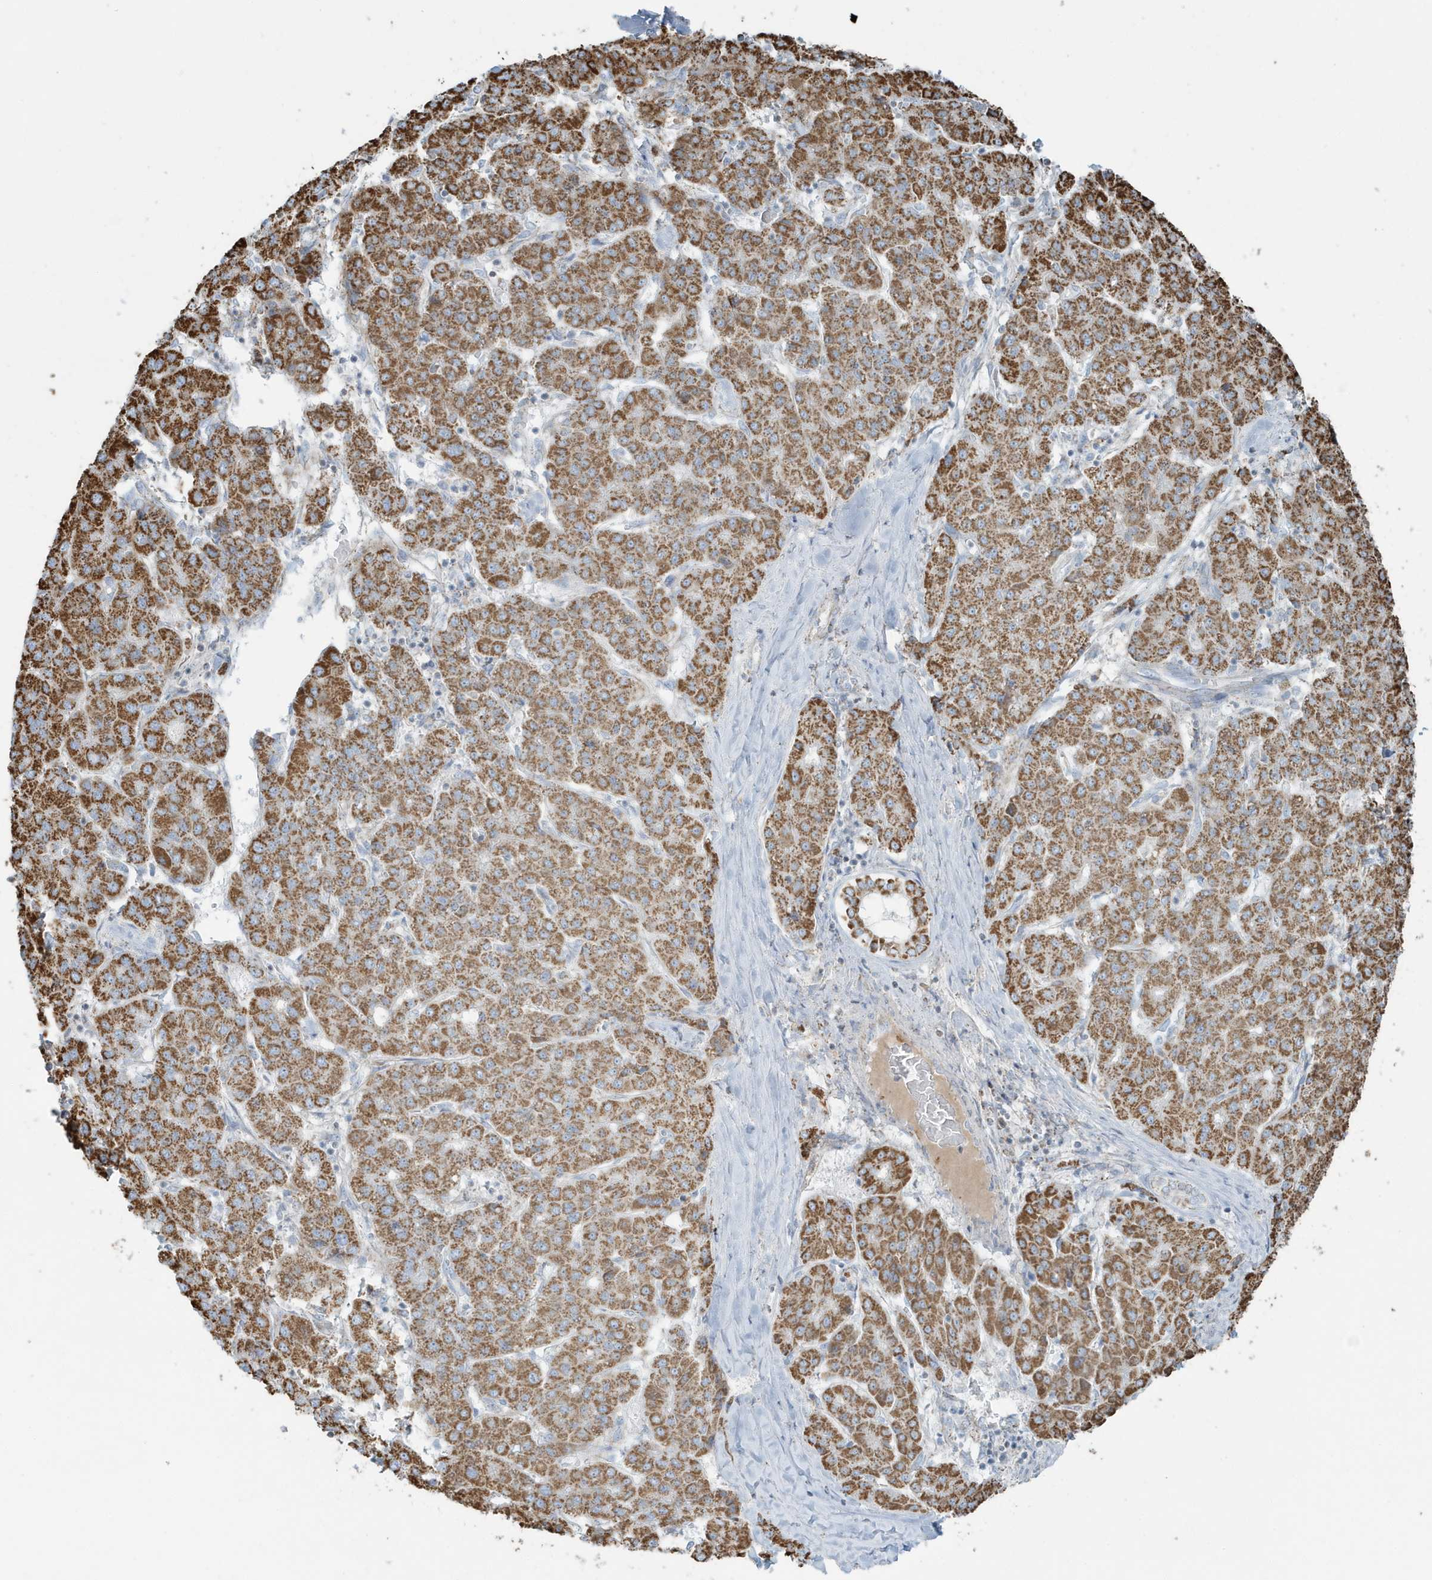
{"staining": {"intensity": "strong", "quantity": ">75%", "location": "cytoplasmic/membranous"}, "tissue": "liver cancer", "cell_type": "Tumor cells", "image_type": "cancer", "snomed": [{"axis": "morphology", "description": "Carcinoma, Hepatocellular, NOS"}, {"axis": "topography", "description": "Liver"}], "caption": "Immunohistochemical staining of liver cancer demonstrates strong cytoplasmic/membranous protein expression in about >75% of tumor cells. (DAB = brown stain, brightfield microscopy at high magnification).", "gene": "RAB11FIP3", "patient": {"sex": "male", "age": 65}}